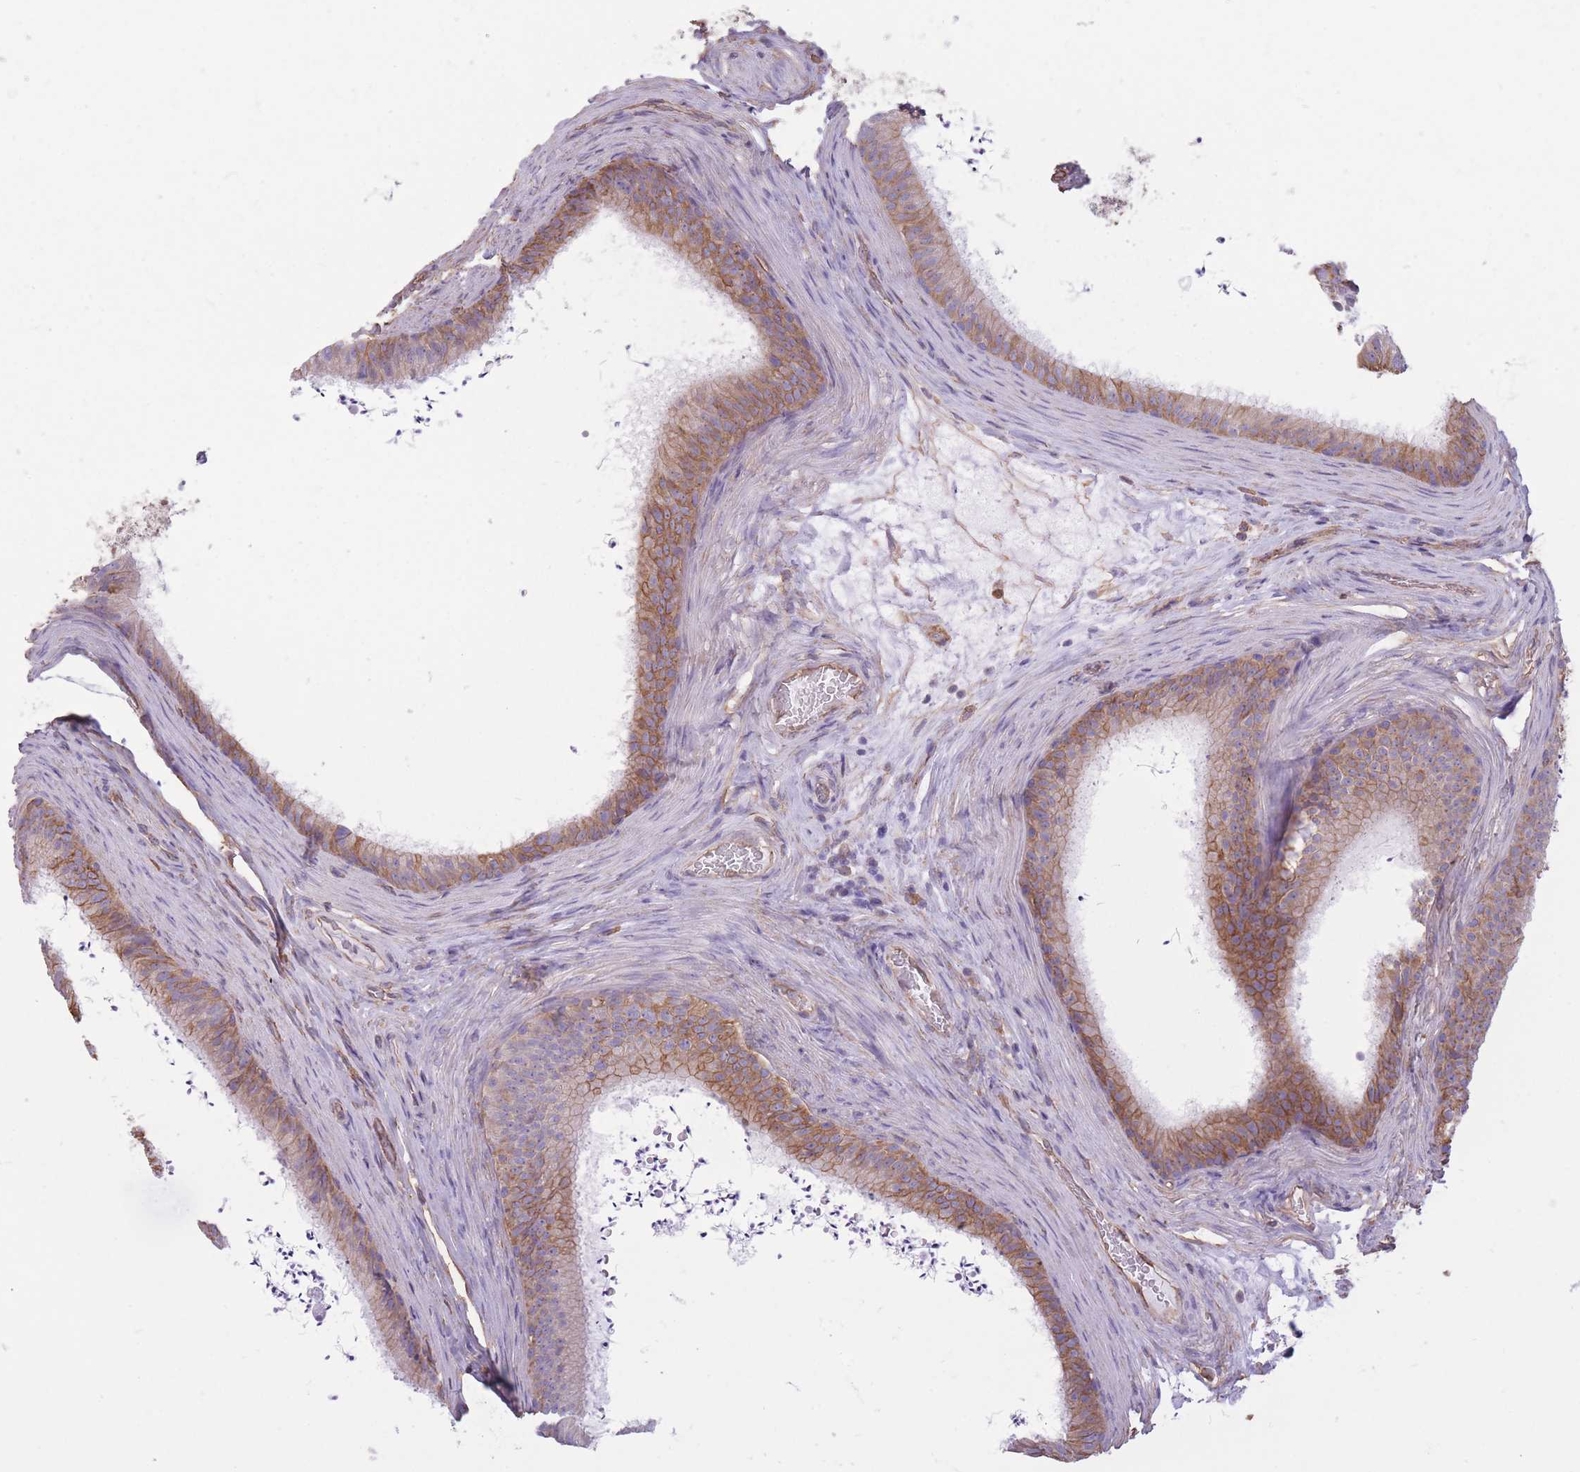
{"staining": {"intensity": "moderate", "quantity": "25%-75%", "location": "cytoplasmic/membranous"}, "tissue": "epididymis", "cell_type": "Glandular cells", "image_type": "normal", "snomed": [{"axis": "morphology", "description": "Normal tissue, NOS"}, {"axis": "topography", "description": "Testis"}, {"axis": "topography", "description": "Epididymis"}], "caption": "This photomicrograph demonstrates normal epididymis stained with IHC to label a protein in brown. The cytoplasmic/membranous of glandular cells show moderate positivity for the protein. Nuclei are counter-stained blue.", "gene": "ADD1", "patient": {"sex": "male", "age": 41}}